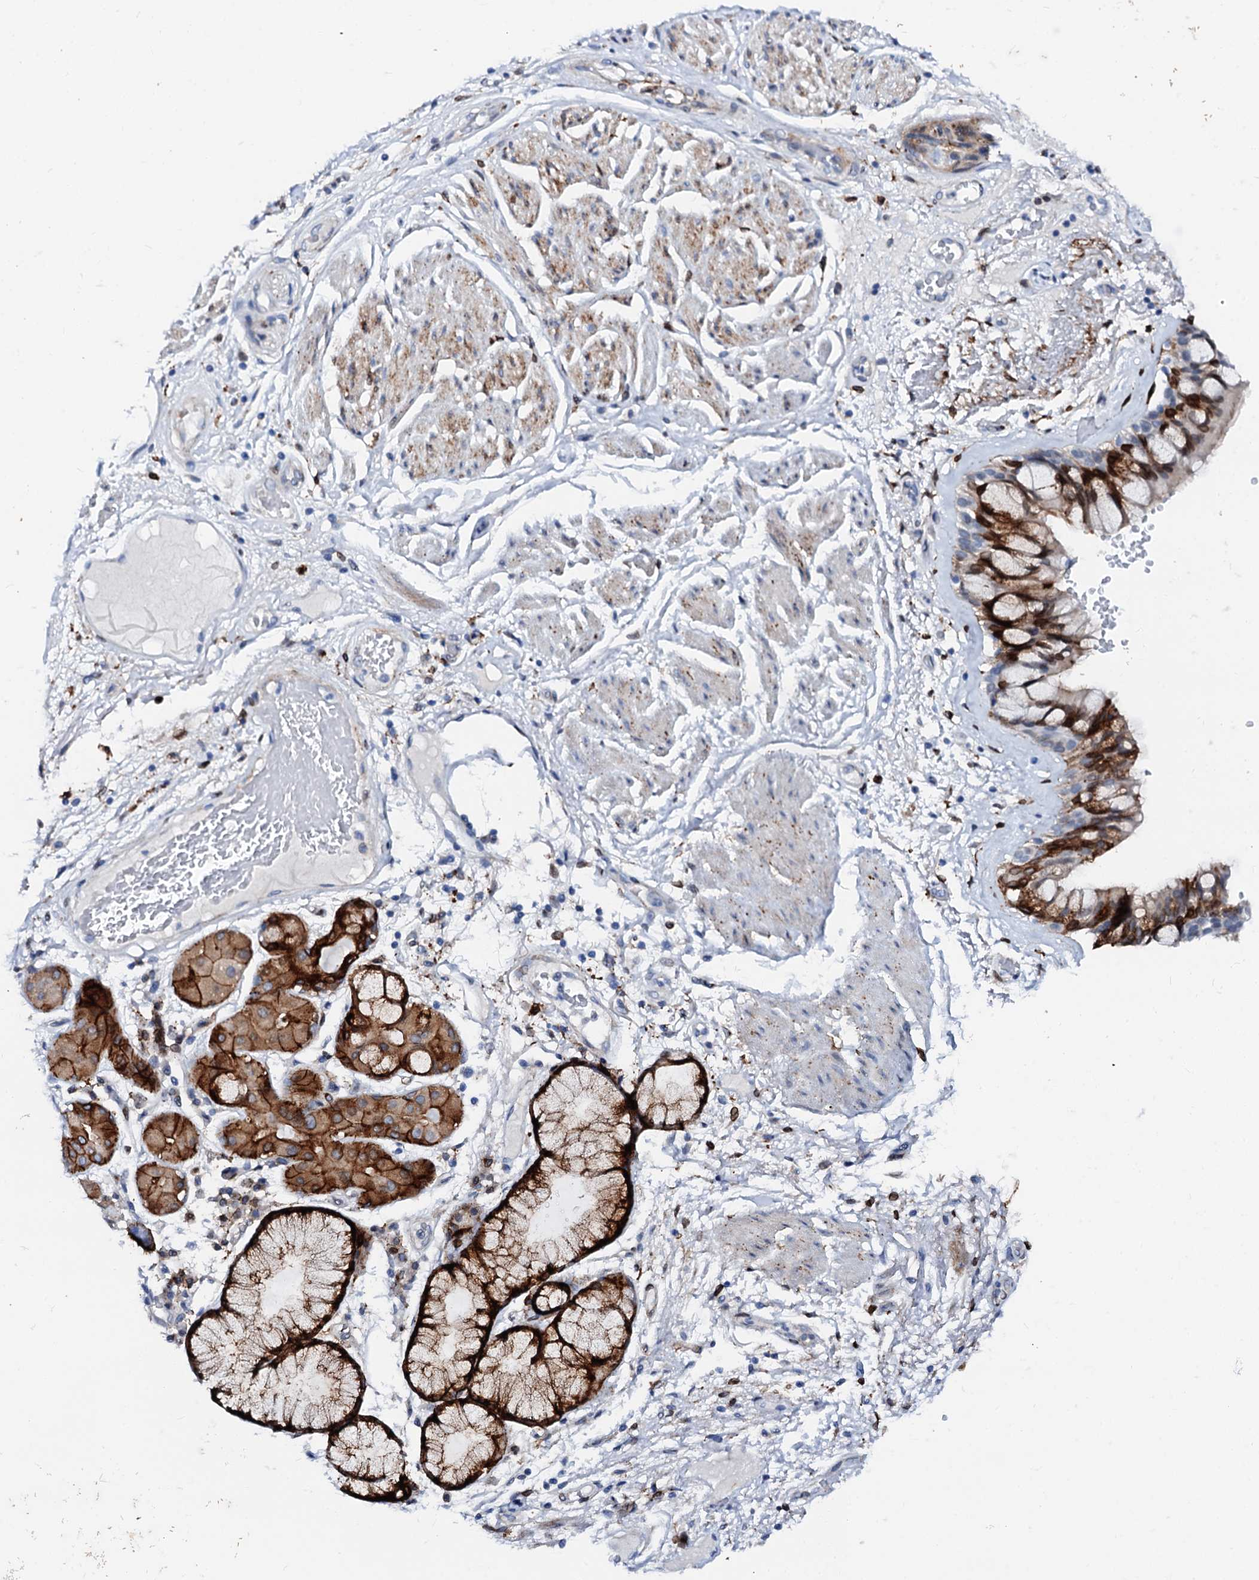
{"staining": {"intensity": "moderate", "quantity": "<25%", "location": "cytoplasmic/membranous"}, "tissue": "adipose tissue", "cell_type": "Adipocytes", "image_type": "normal", "snomed": [{"axis": "morphology", "description": "Normal tissue, NOS"}, {"axis": "topography", "description": "Bronchus"}], "caption": "Immunohistochemistry image of normal adipose tissue: adipose tissue stained using IHC displays low levels of moderate protein expression localized specifically in the cytoplasmic/membranous of adipocytes, appearing as a cytoplasmic/membranous brown color.", "gene": "MED13L", "patient": {"sex": "male", "age": 66}}